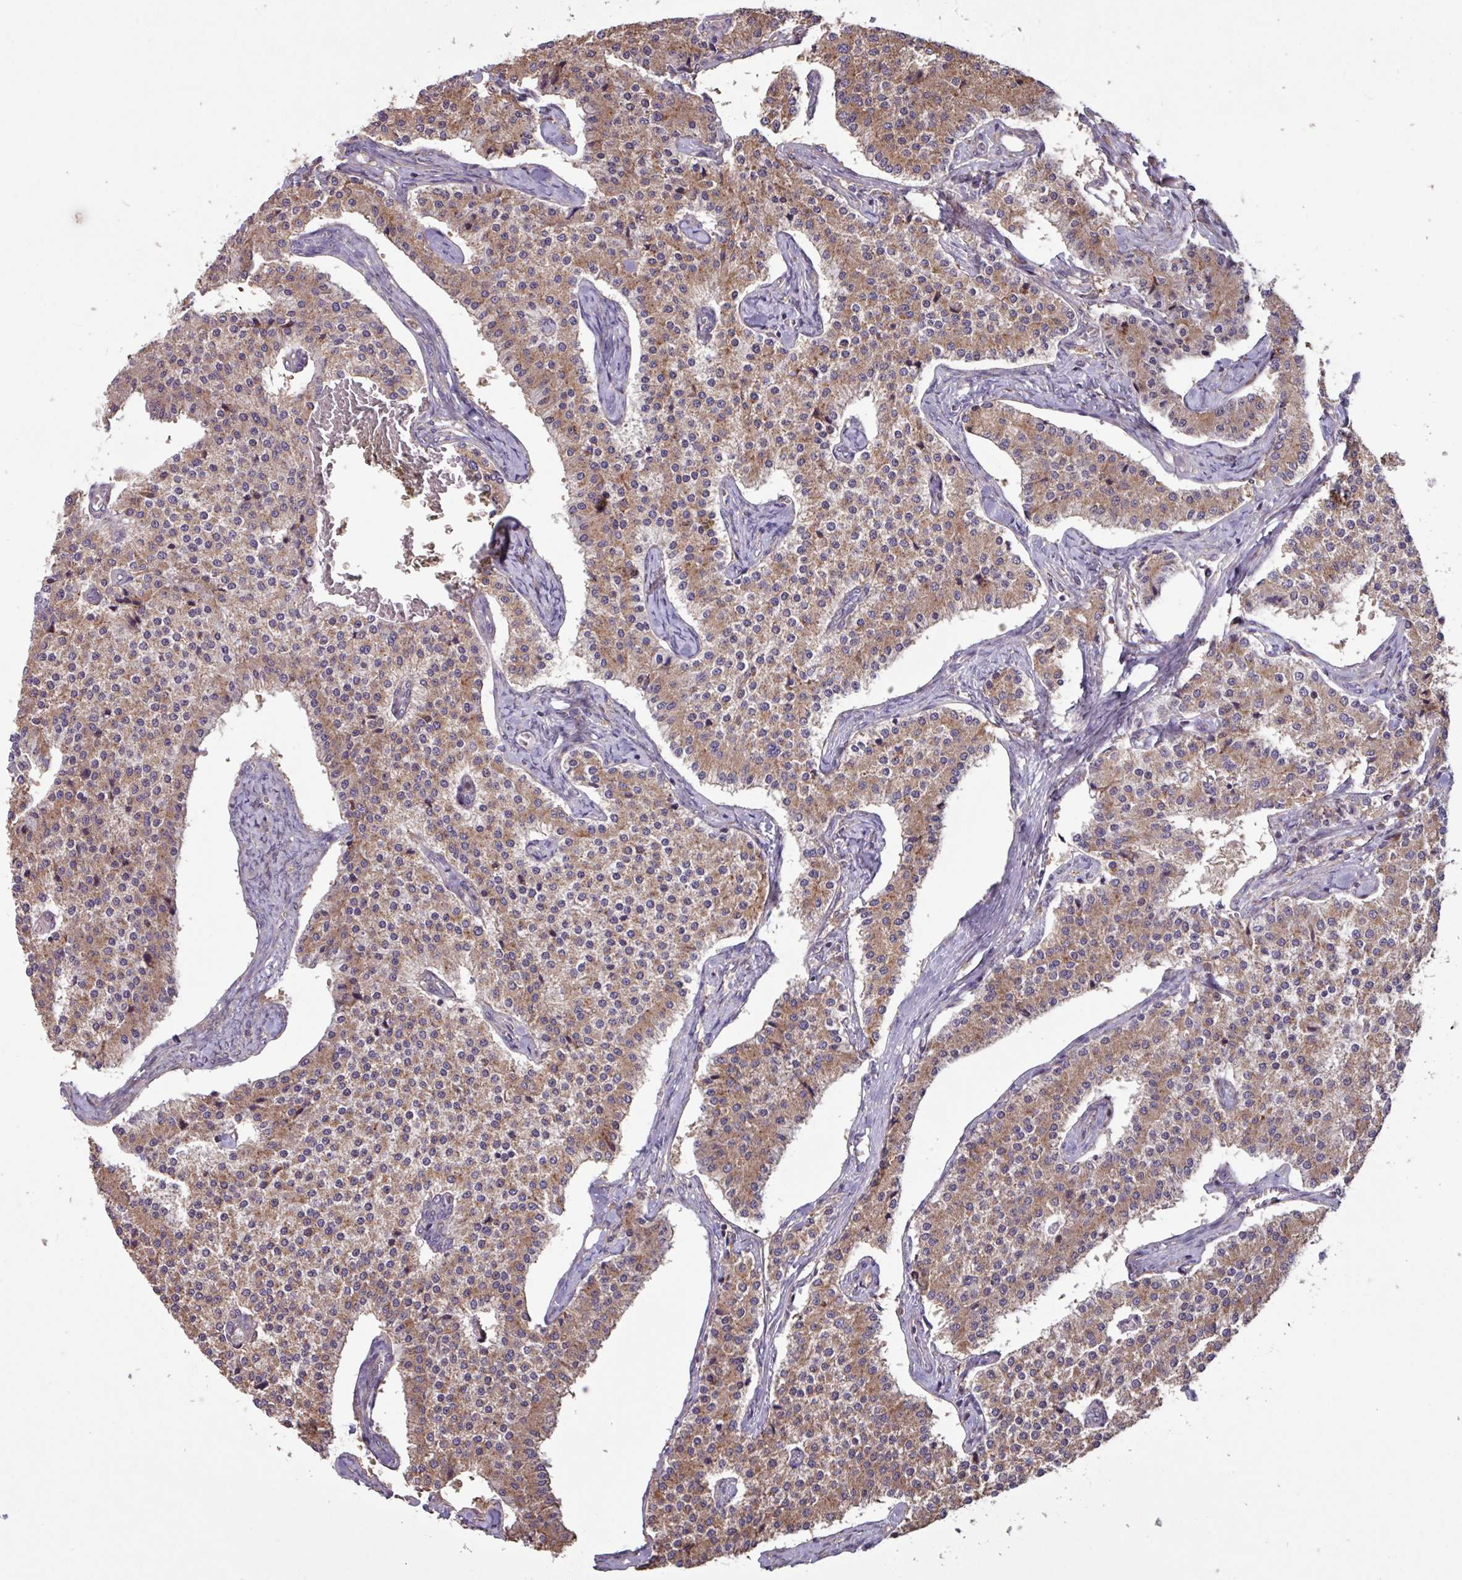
{"staining": {"intensity": "moderate", "quantity": ">75%", "location": "cytoplasmic/membranous"}, "tissue": "carcinoid", "cell_type": "Tumor cells", "image_type": "cancer", "snomed": [{"axis": "morphology", "description": "Carcinoid, malignant, NOS"}, {"axis": "topography", "description": "Colon"}], "caption": "Immunohistochemical staining of carcinoid (malignant) displays medium levels of moderate cytoplasmic/membranous expression in about >75% of tumor cells.", "gene": "PTPRQ", "patient": {"sex": "female", "age": 52}}